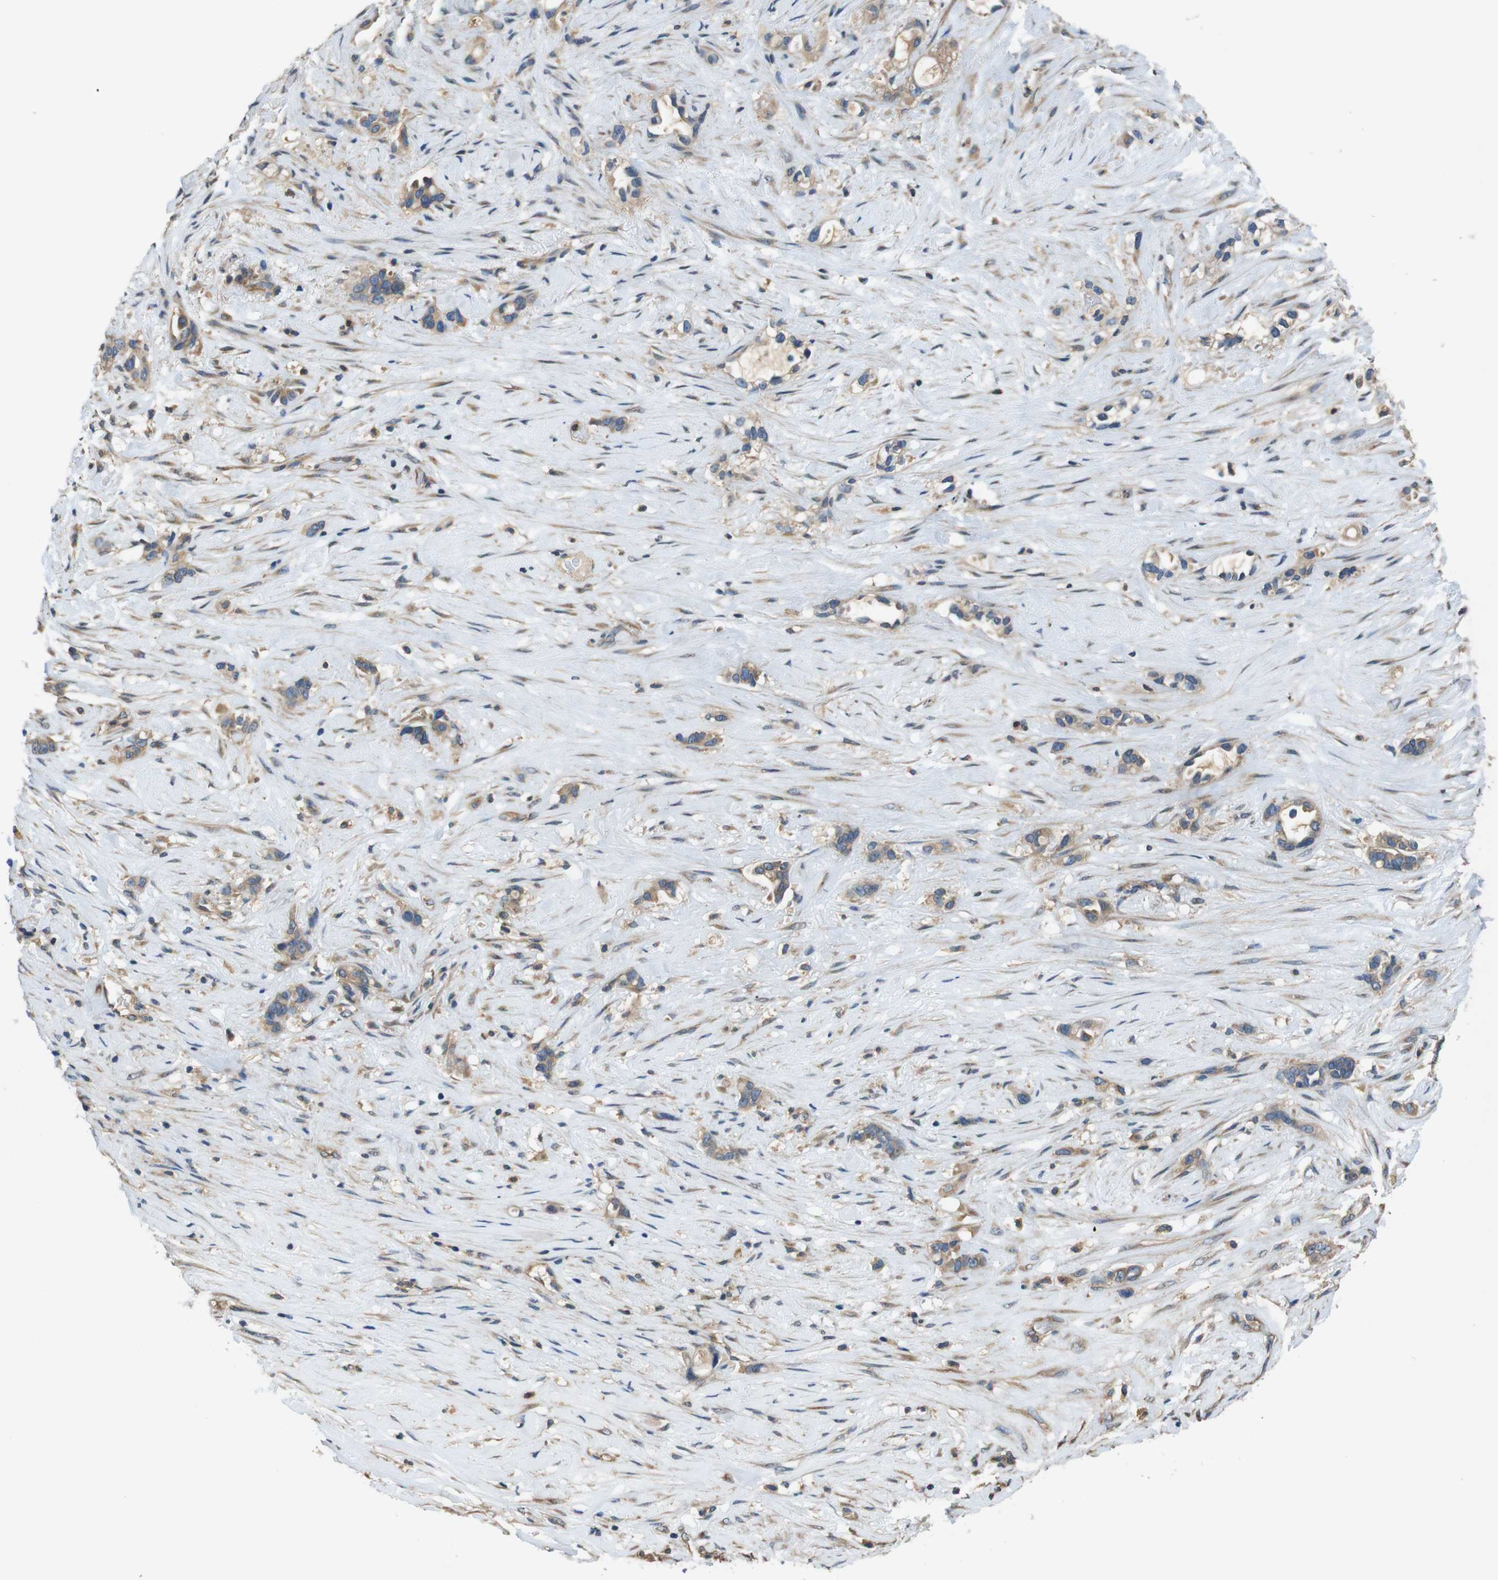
{"staining": {"intensity": "weak", "quantity": ">75%", "location": "cytoplasmic/membranous"}, "tissue": "liver cancer", "cell_type": "Tumor cells", "image_type": "cancer", "snomed": [{"axis": "morphology", "description": "Cholangiocarcinoma"}, {"axis": "topography", "description": "Liver"}], "caption": "DAB (3,3'-diaminobenzidine) immunohistochemical staining of liver cancer reveals weak cytoplasmic/membranous protein positivity in about >75% of tumor cells.", "gene": "DCTN1", "patient": {"sex": "female", "age": 65}}